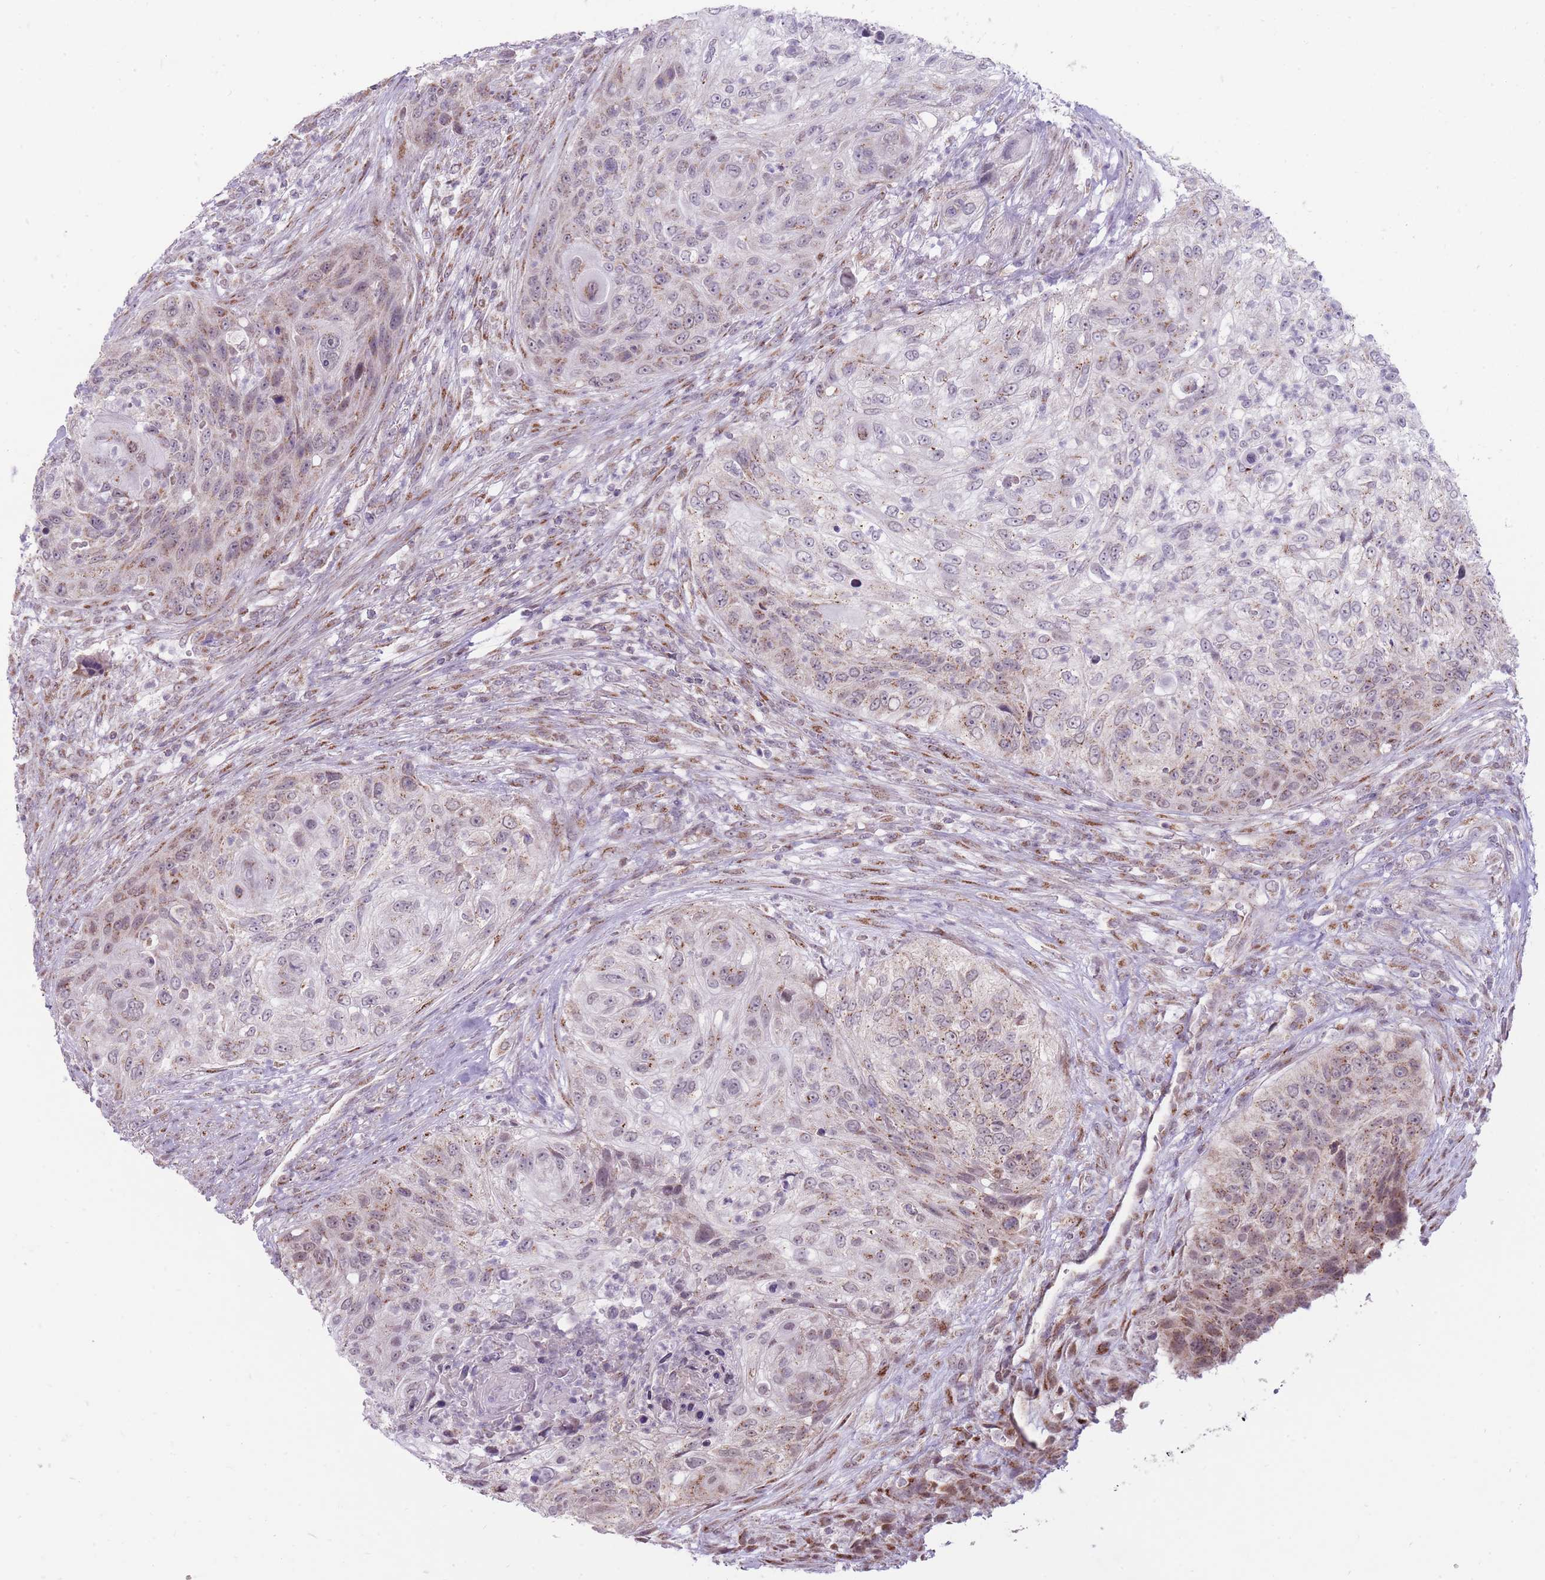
{"staining": {"intensity": "weak", "quantity": "25%-75%", "location": "cytoplasmic/membranous"}, "tissue": "urothelial cancer", "cell_type": "Tumor cells", "image_type": "cancer", "snomed": [{"axis": "morphology", "description": "Urothelial carcinoma, High grade"}, {"axis": "topography", "description": "Urinary bladder"}], "caption": "Urothelial carcinoma (high-grade) tissue displays weak cytoplasmic/membranous expression in about 25%-75% of tumor cells, visualized by immunohistochemistry. (DAB (3,3'-diaminobenzidine) IHC with brightfield microscopy, high magnification).", "gene": "NELL1", "patient": {"sex": "female", "age": 60}}